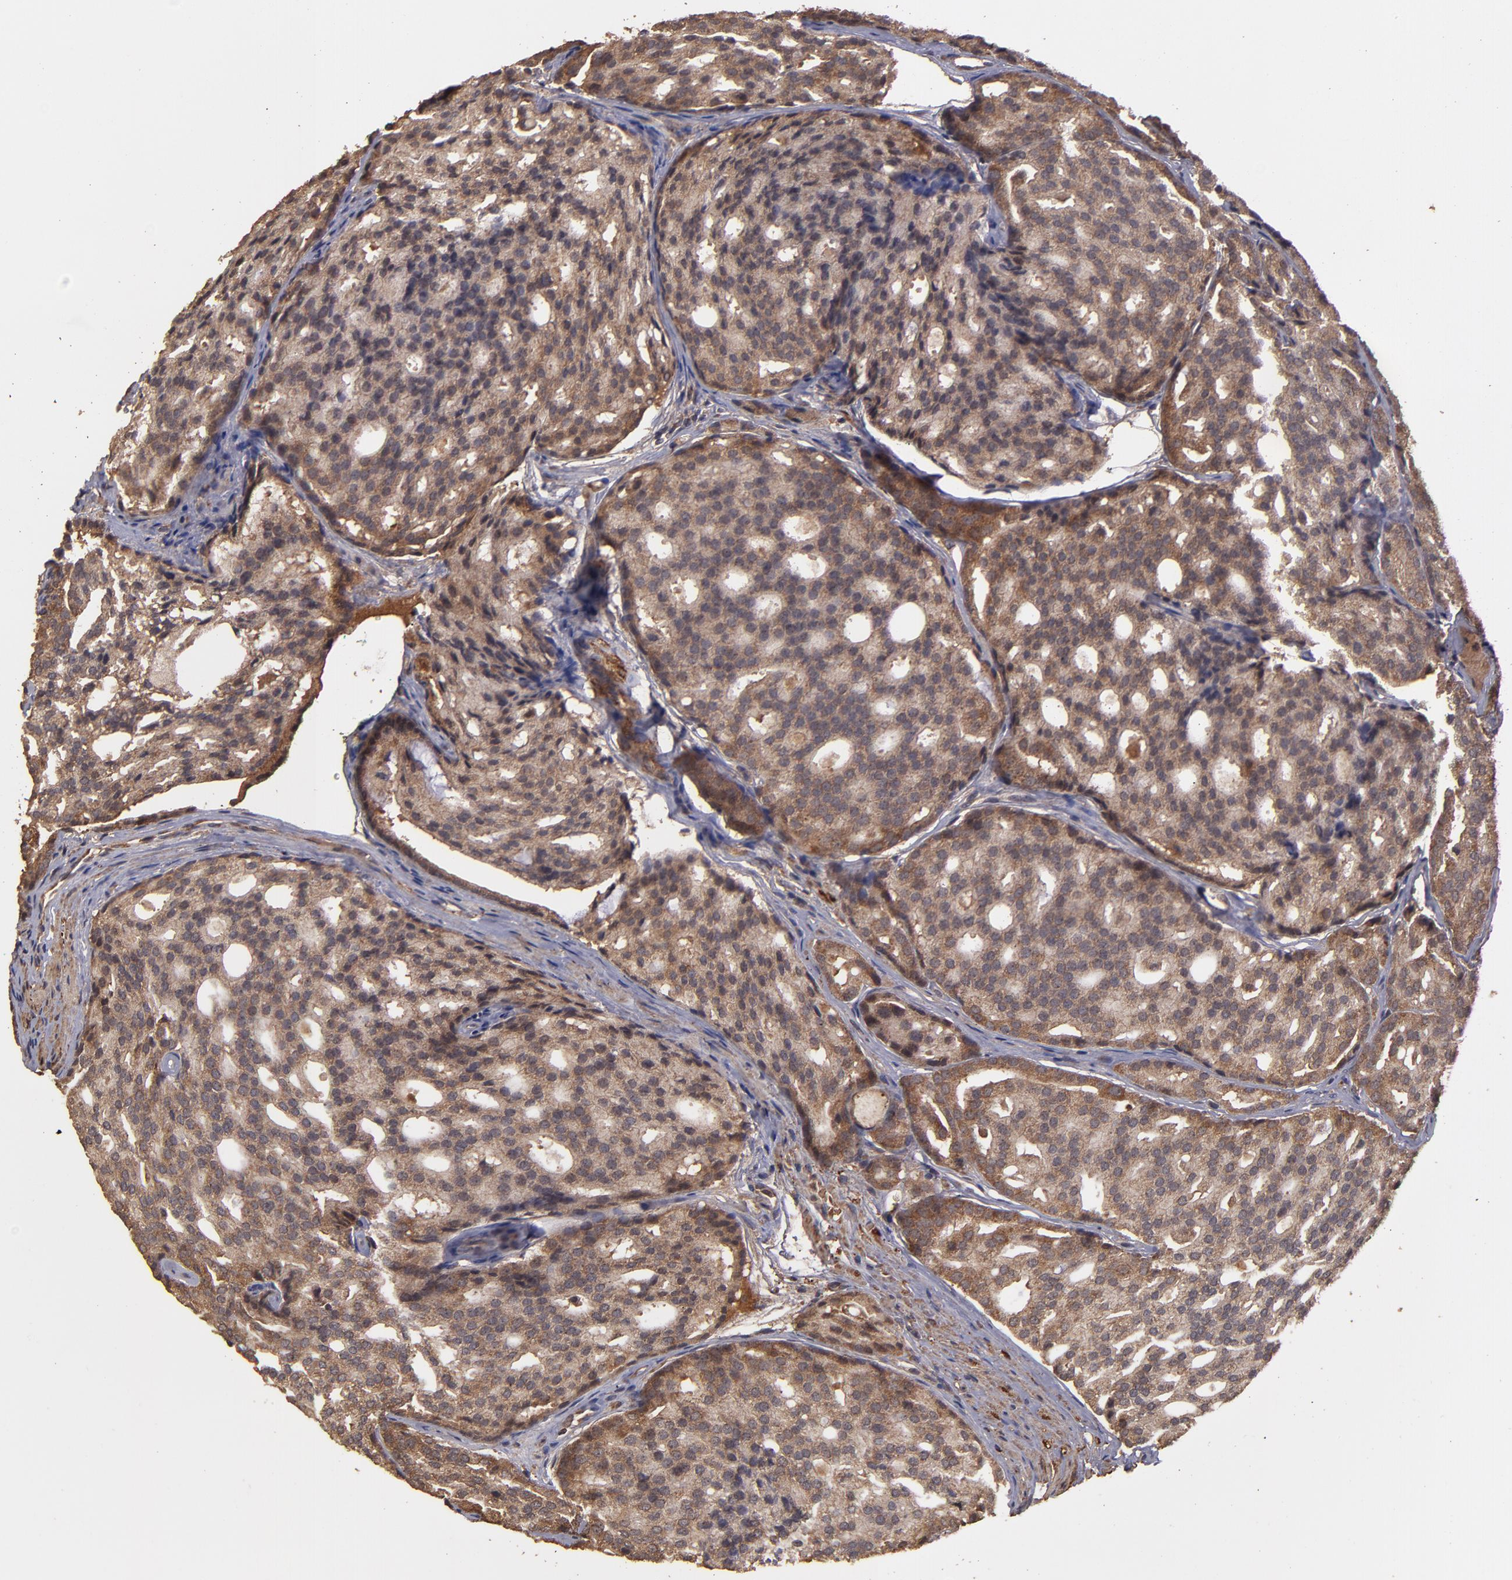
{"staining": {"intensity": "moderate", "quantity": ">75%", "location": "cytoplasmic/membranous"}, "tissue": "prostate cancer", "cell_type": "Tumor cells", "image_type": "cancer", "snomed": [{"axis": "morphology", "description": "Adenocarcinoma, High grade"}, {"axis": "topography", "description": "Prostate"}], "caption": "Immunohistochemistry staining of prostate adenocarcinoma (high-grade), which demonstrates medium levels of moderate cytoplasmic/membranous expression in approximately >75% of tumor cells indicating moderate cytoplasmic/membranous protein staining. The staining was performed using DAB (brown) for protein detection and nuclei were counterstained in hematoxylin (blue).", "gene": "TXNDC16", "patient": {"sex": "male", "age": 64}}